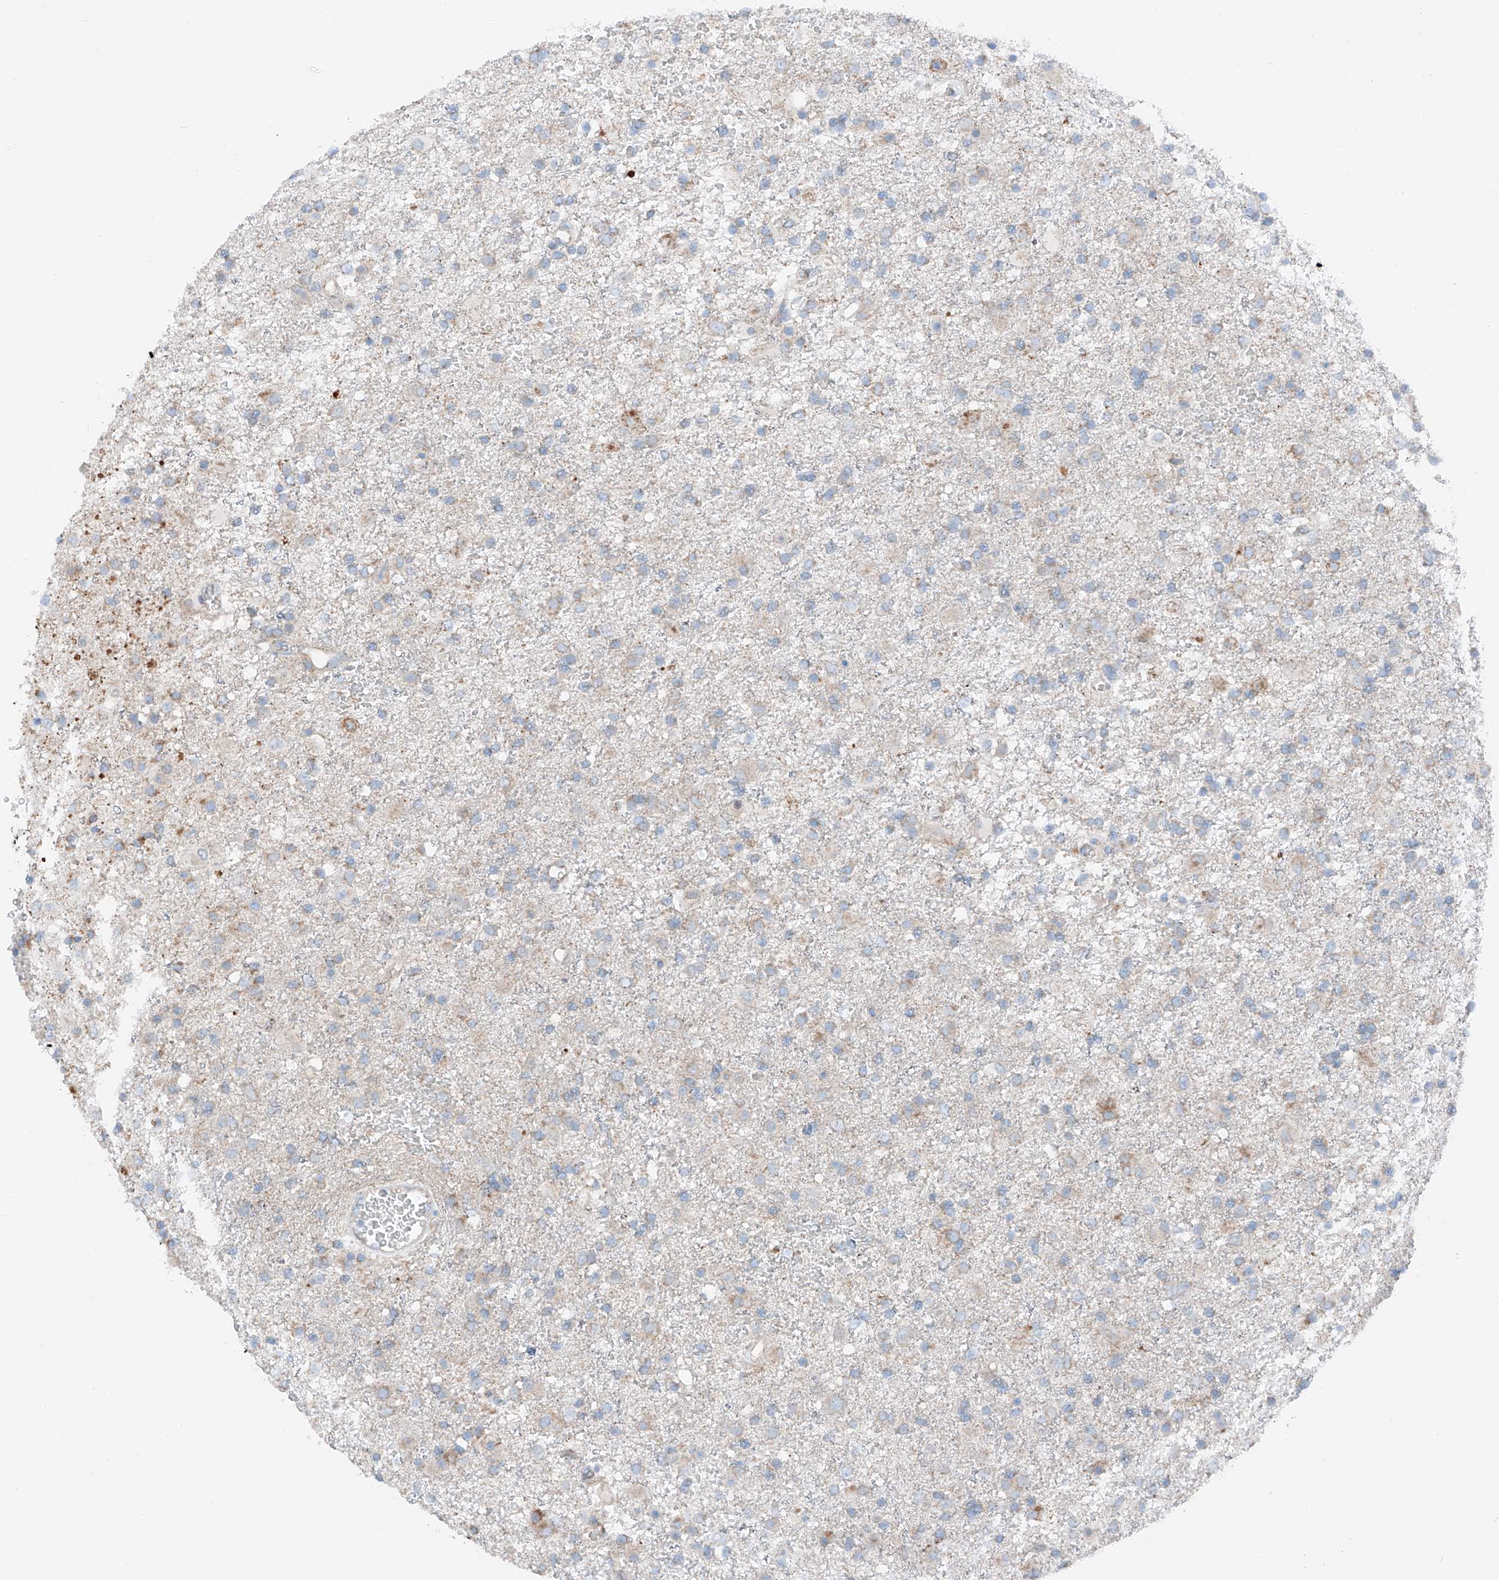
{"staining": {"intensity": "weak", "quantity": "<25%", "location": "cytoplasmic/membranous"}, "tissue": "glioma", "cell_type": "Tumor cells", "image_type": "cancer", "snomed": [{"axis": "morphology", "description": "Glioma, malignant, Low grade"}, {"axis": "topography", "description": "Brain"}], "caption": "Immunohistochemistry photomicrograph of neoplastic tissue: malignant low-grade glioma stained with DAB displays no significant protein positivity in tumor cells.", "gene": "MRAP", "patient": {"sex": "male", "age": 65}}